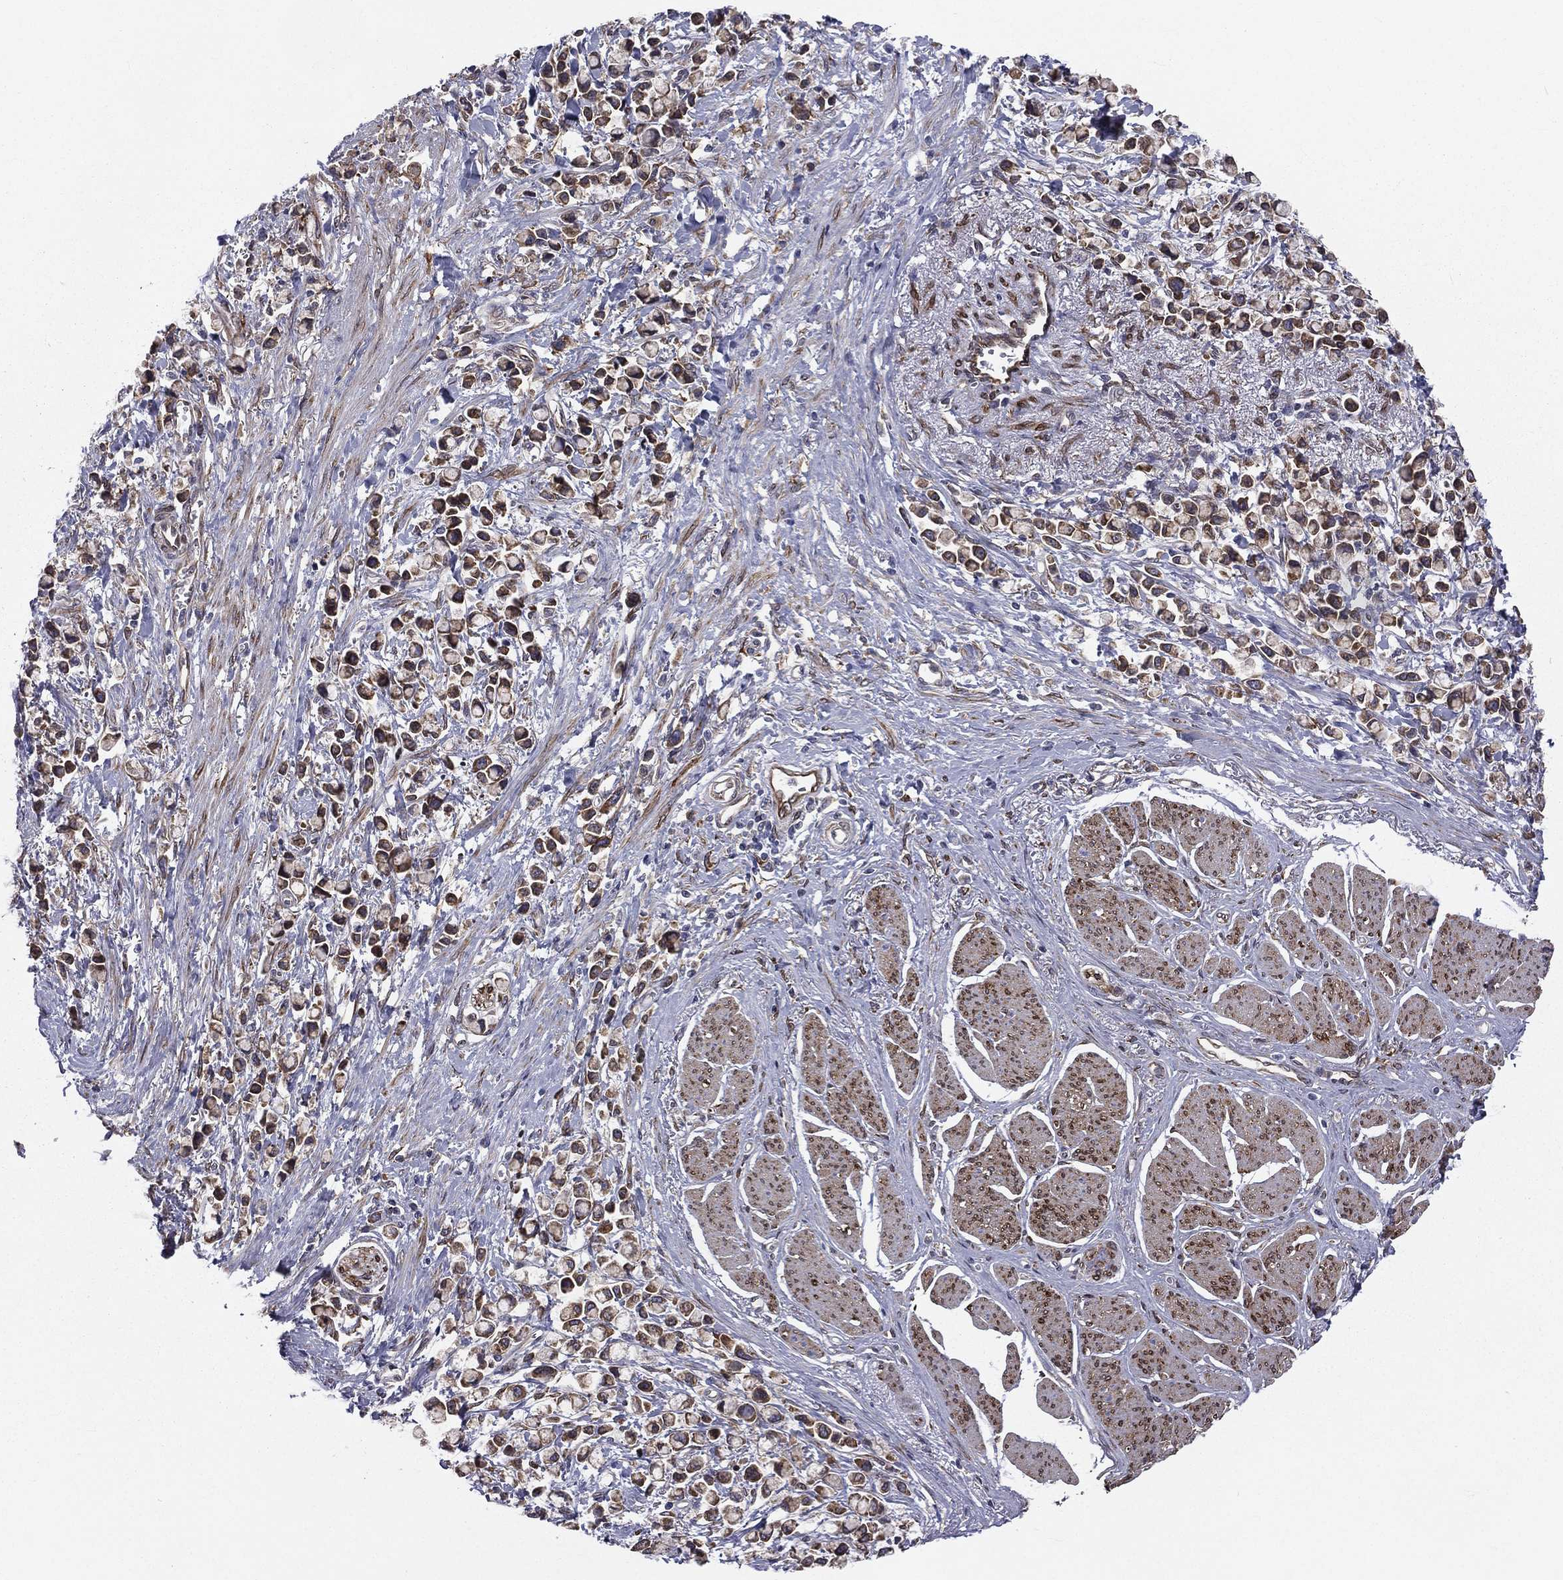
{"staining": {"intensity": "moderate", "quantity": ">75%", "location": "cytoplasmic/membranous"}, "tissue": "stomach cancer", "cell_type": "Tumor cells", "image_type": "cancer", "snomed": [{"axis": "morphology", "description": "Adenocarcinoma, NOS"}, {"axis": "topography", "description": "Stomach"}], "caption": "A photomicrograph of human stomach cancer (adenocarcinoma) stained for a protein reveals moderate cytoplasmic/membranous brown staining in tumor cells.", "gene": "PGRMC1", "patient": {"sex": "female", "age": 81}}